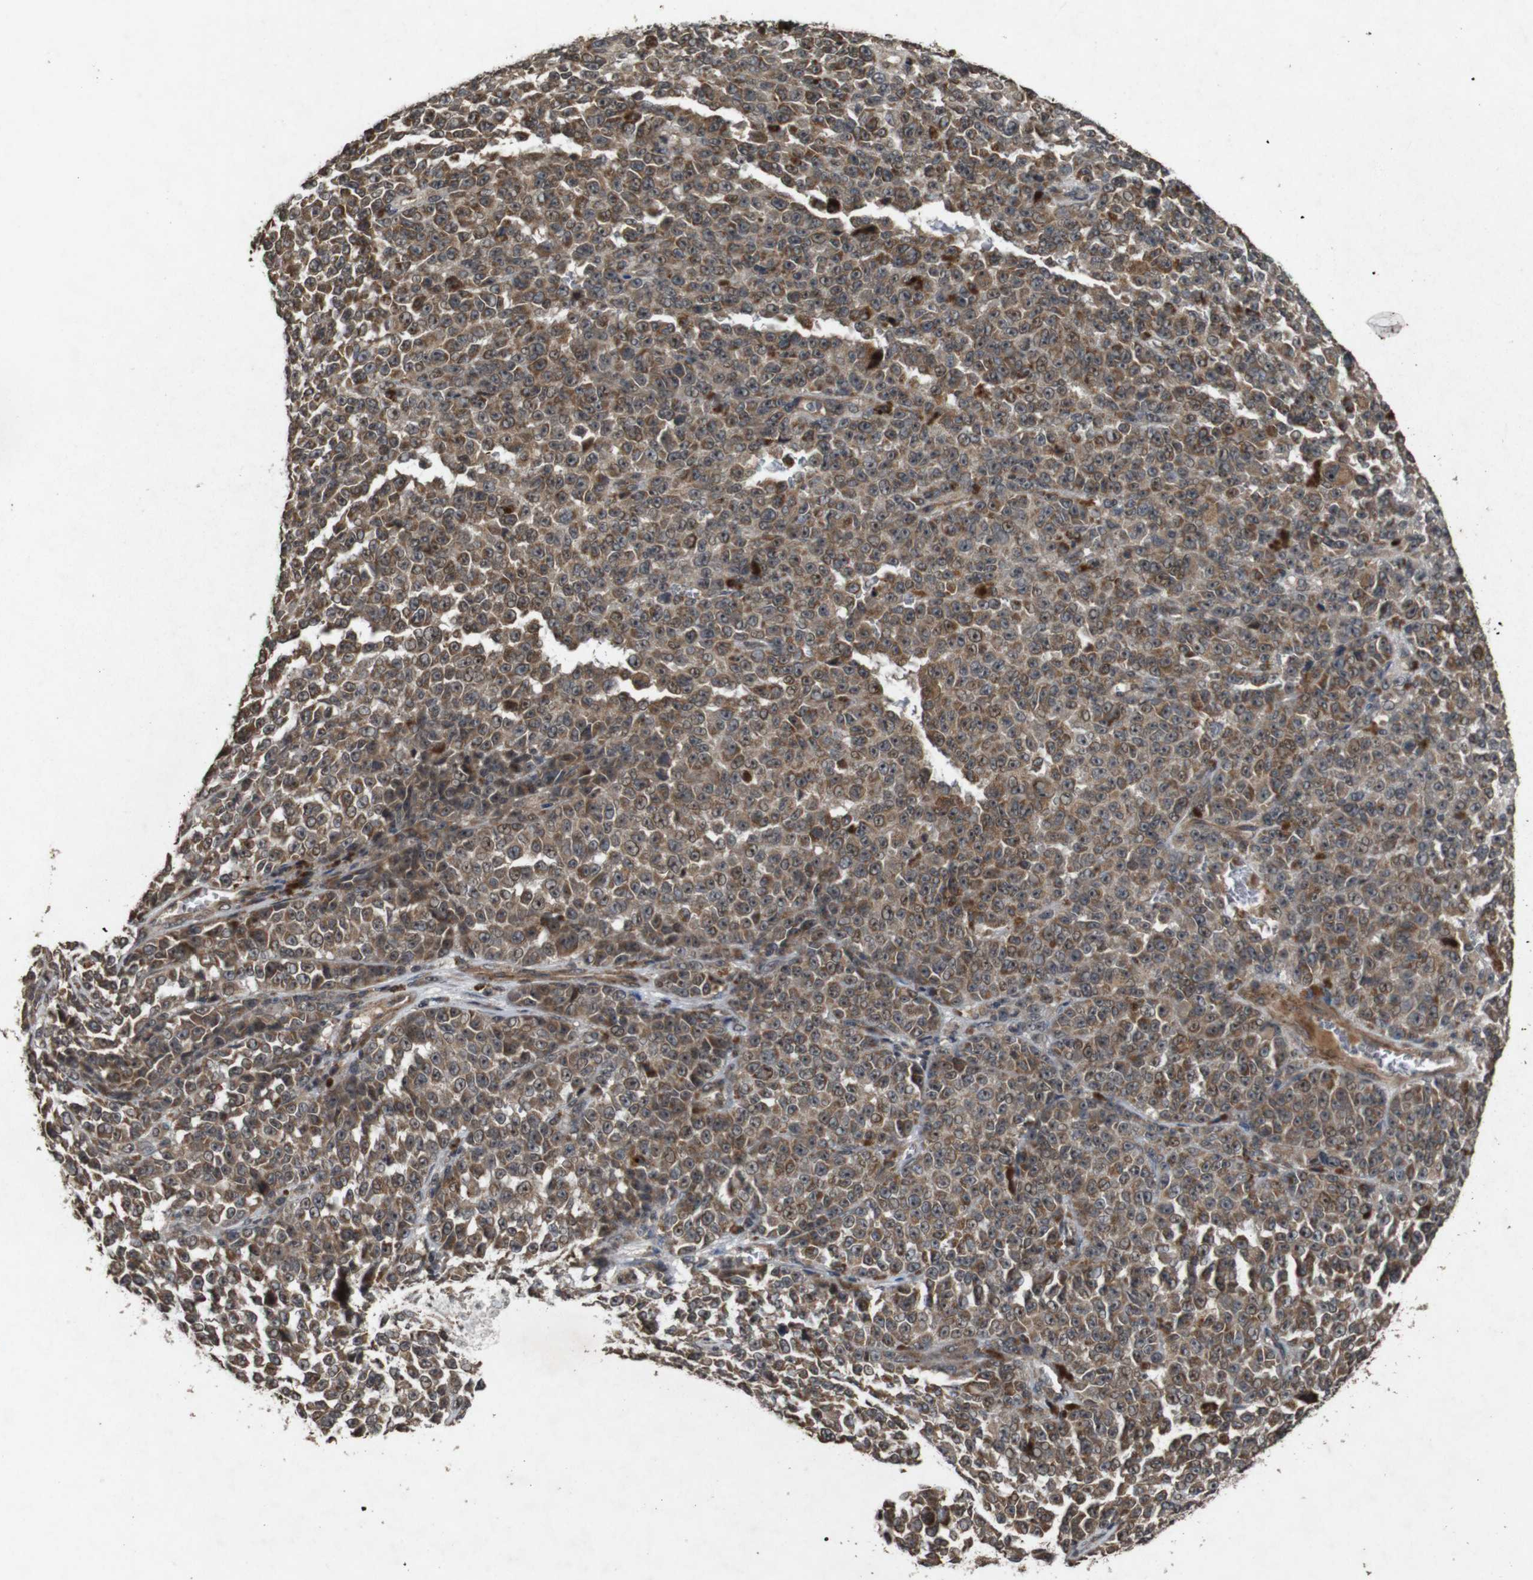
{"staining": {"intensity": "moderate", "quantity": ">75%", "location": "cytoplasmic/membranous,nuclear"}, "tissue": "melanoma", "cell_type": "Tumor cells", "image_type": "cancer", "snomed": [{"axis": "morphology", "description": "Malignant melanoma, NOS"}, {"axis": "topography", "description": "Skin"}], "caption": "Malignant melanoma stained with DAB IHC shows medium levels of moderate cytoplasmic/membranous and nuclear expression in approximately >75% of tumor cells.", "gene": "SORL1", "patient": {"sex": "female", "age": 82}}